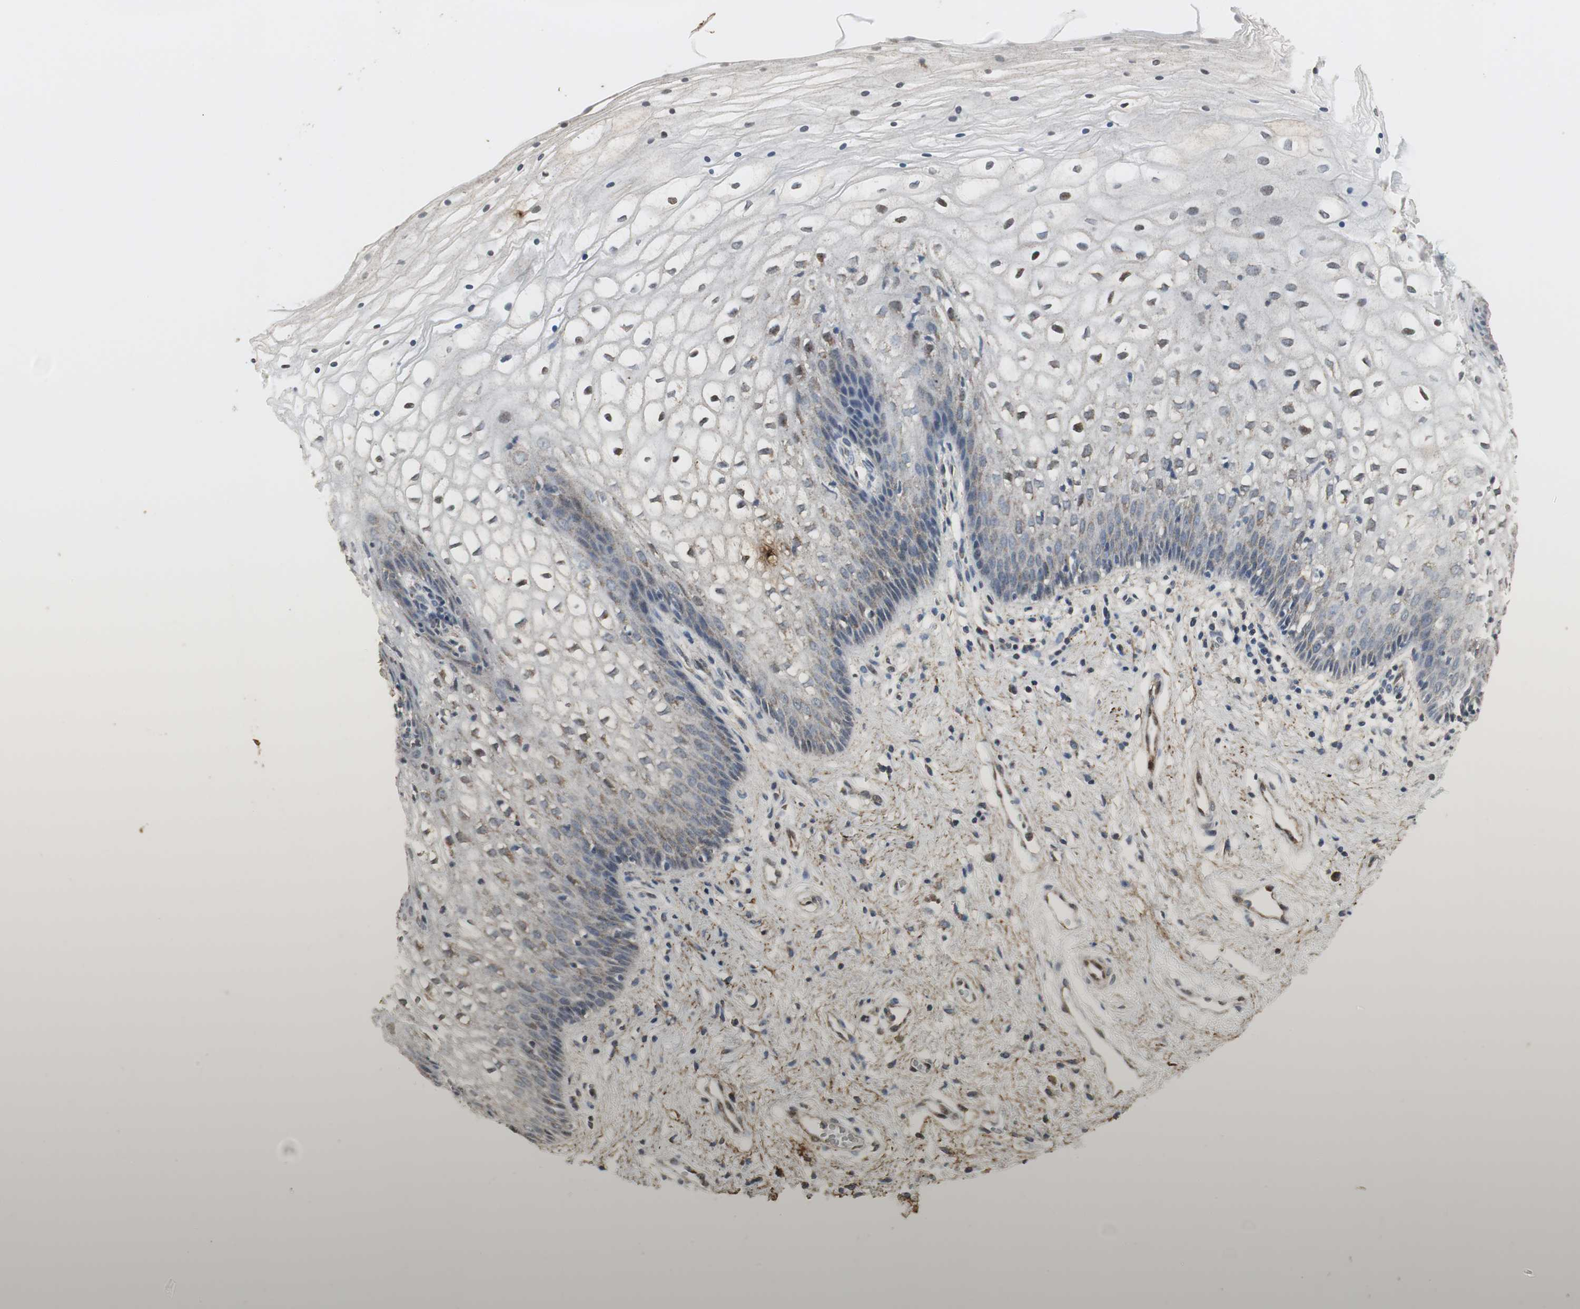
{"staining": {"intensity": "weak", "quantity": "<25%", "location": "cytoplasmic/membranous"}, "tissue": "vagina", "cell_type": "Squamous epithelial cells", "image_type": "normal", "snomed": [{"axis": "morphology", "description": "Normal tissue, NOS"}, {"axis": "topography", "description": "Vagina"}], "caption": "Immunohistochemical staining of unremarkable human vagina displays no significant expression in squamous epithelial cells. Nuclei are stained in blue.", "gene": "DNAJB4", "patient": {"sex": "female", "age": 34}}